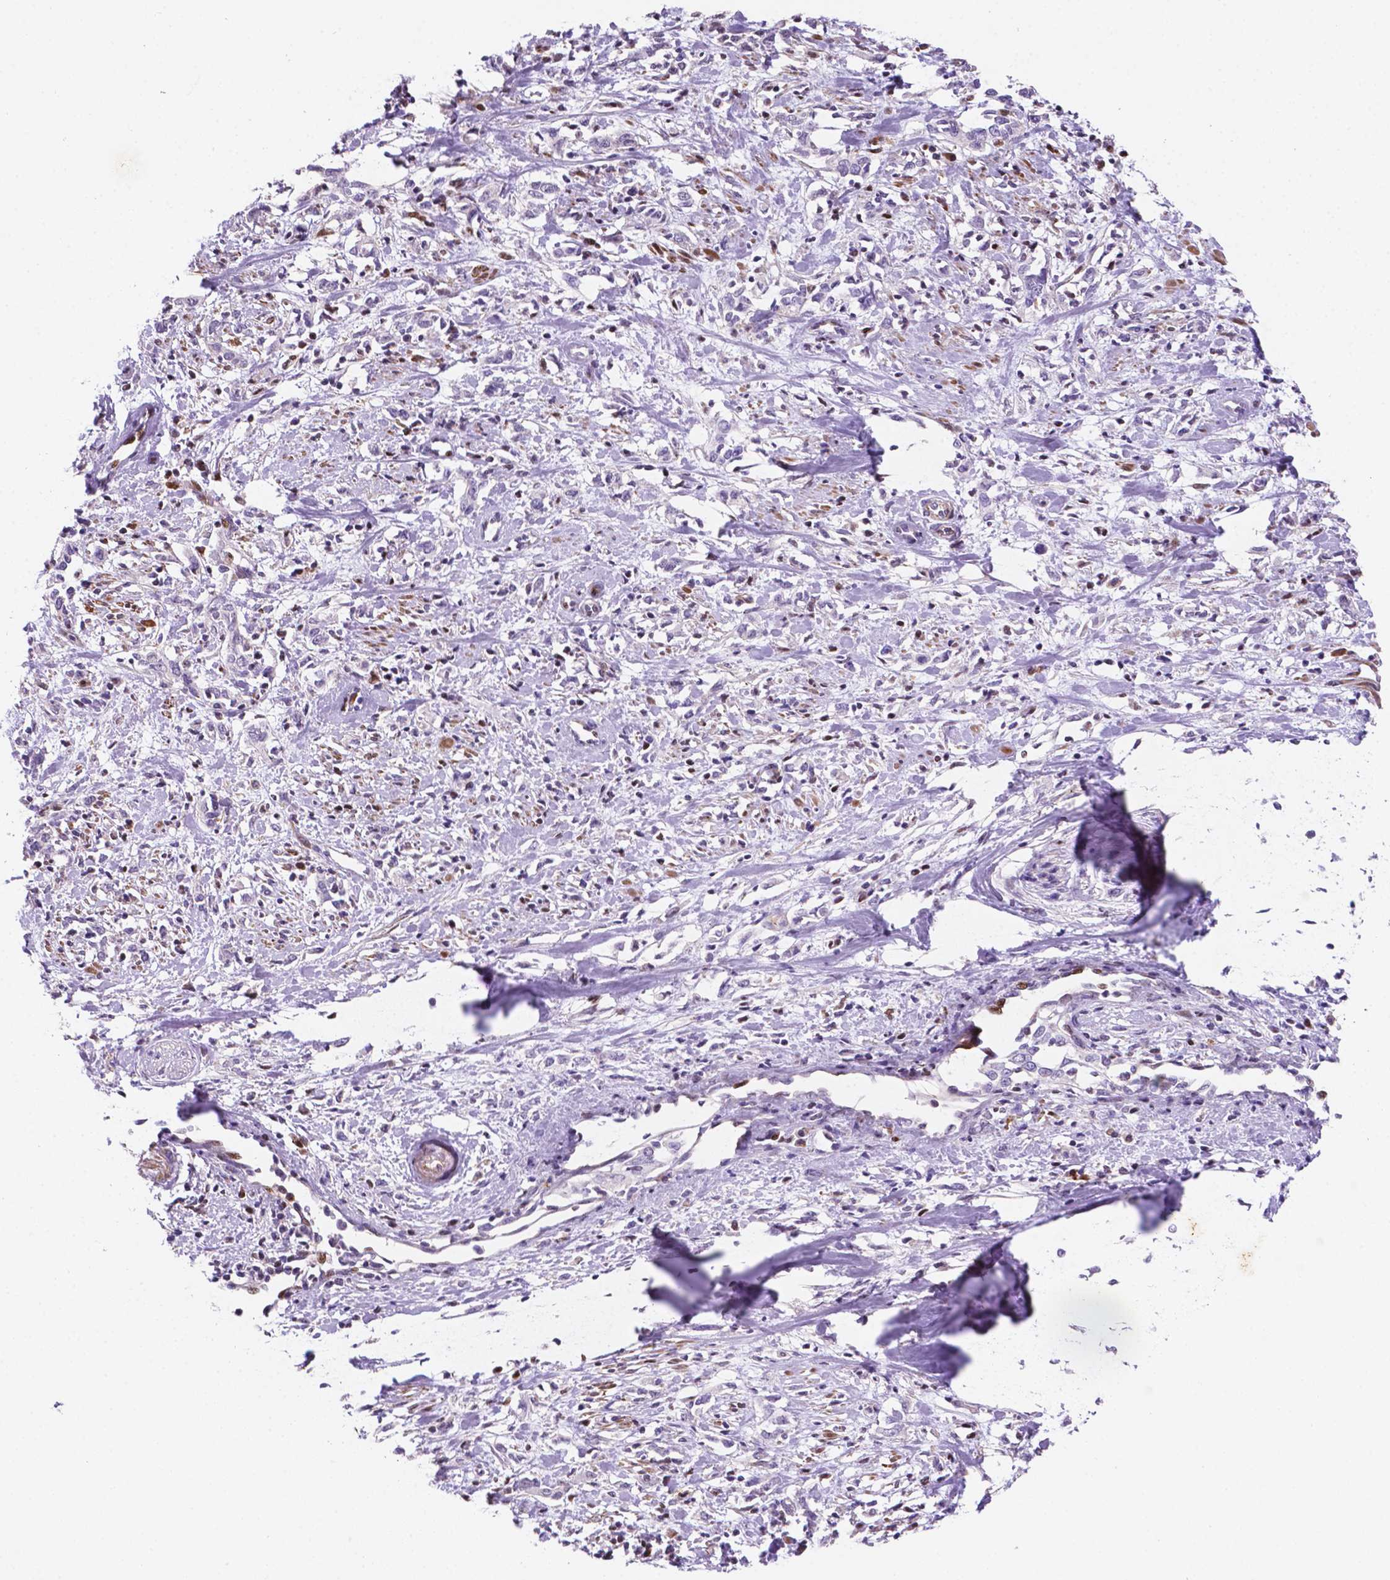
{"staining": {"intensity": "negative", "quantity": "none", "location": "none"}, "tissue": "cervical cancer", "cell_type": "Tumor cells", "image_type": "cancer", "snomed": [{"axis": "morphology", "description": "Adenocarcinoma, NOS"}, {"axis": "topography", "description": "Cervix"}], "caption": "High magnification brightfield microscopy of adenocarcinoma (cervical) stained with DAB (3,3'-diaminobenzidine) (brown) and counterstained with hematoxylin (blue): tumor cells show no significant staining.", "gene": "TM4SF20", "patient": {"sex": "female", "age": 40}}